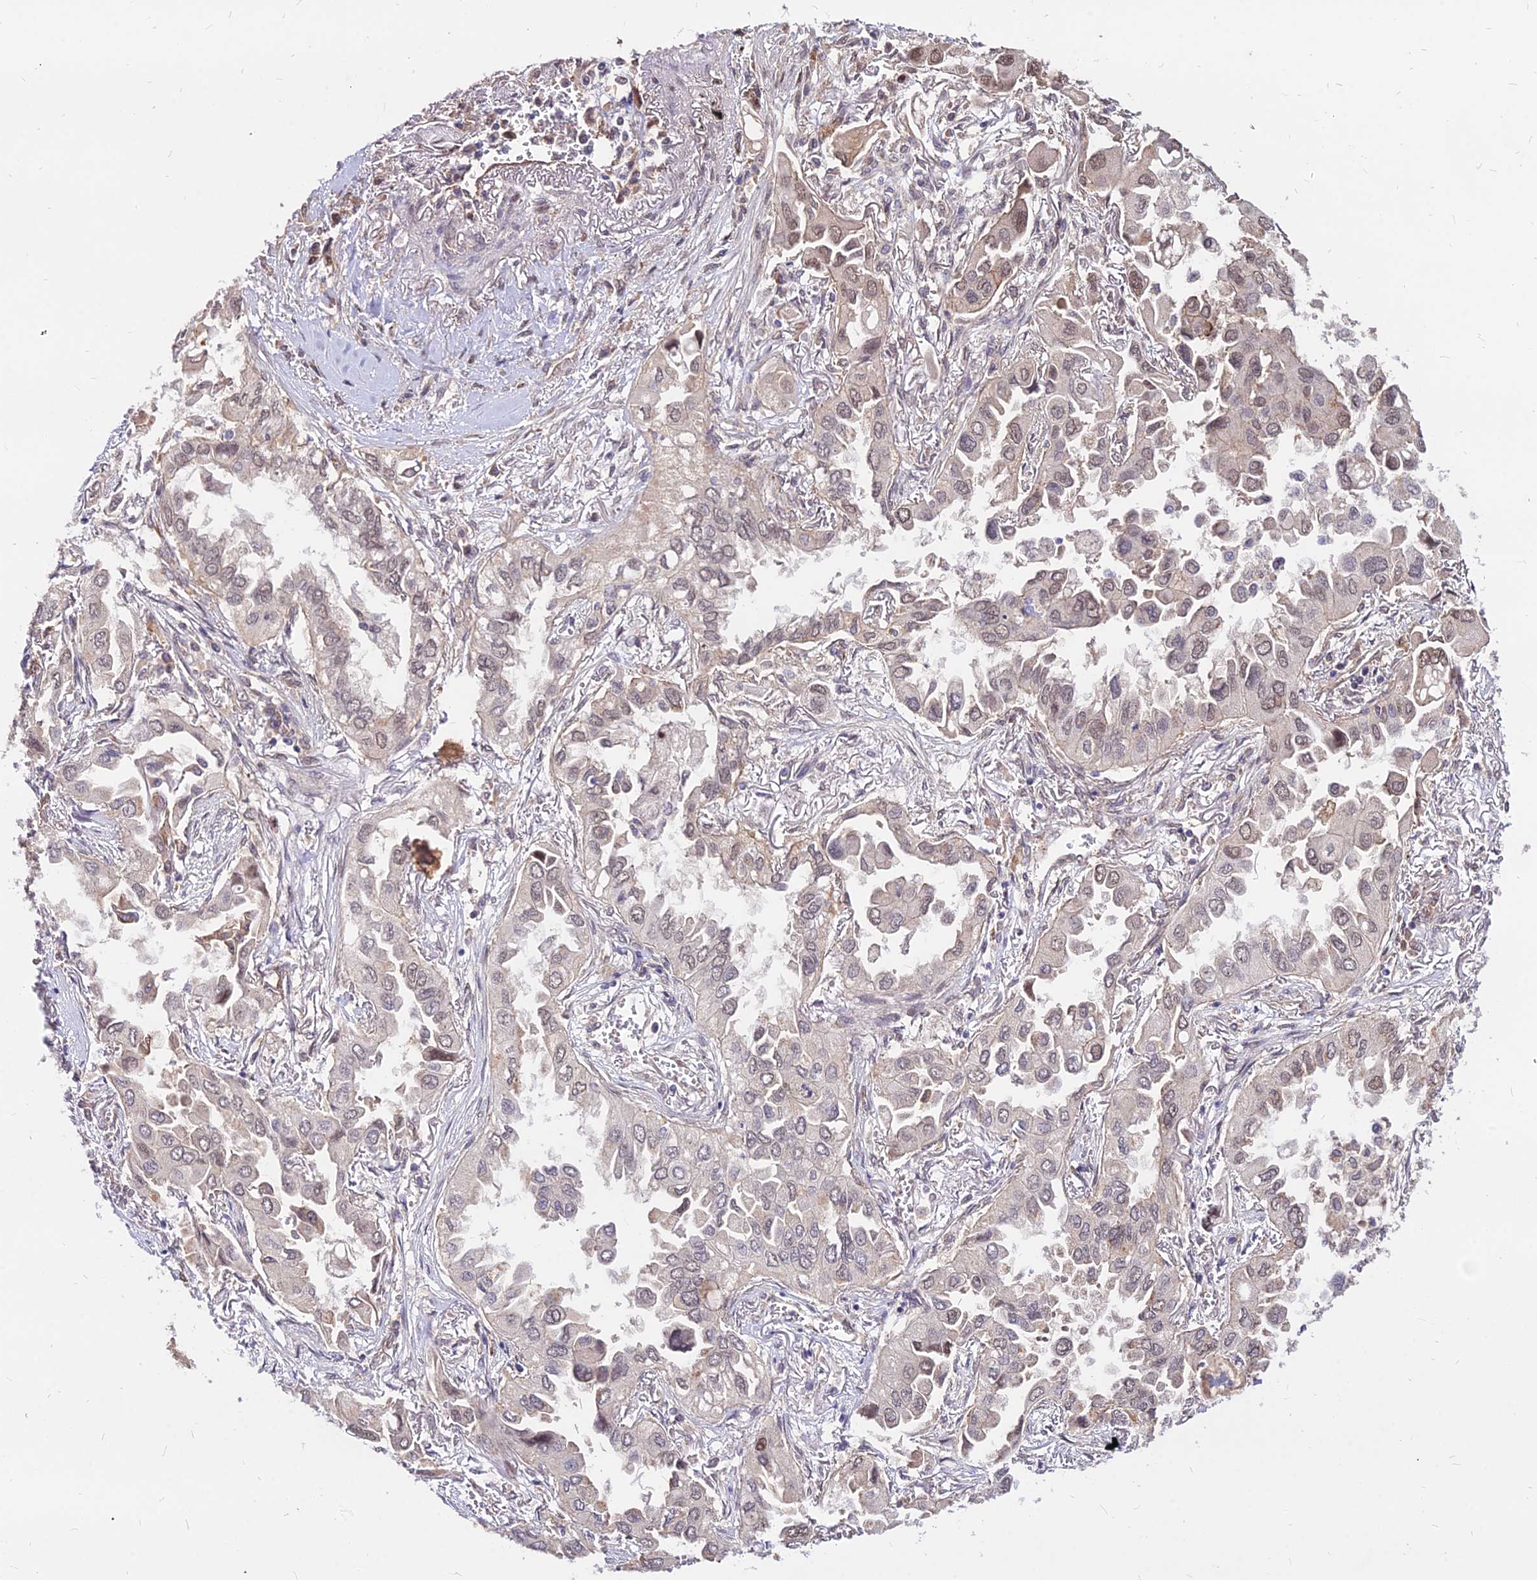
{"staining": {"intensity": "weak", "quantity": "25%-75%", "location": "nuclear"}, "tissue": "lung cancer", "cell_type": "Tumor cells", "image_type": "cancer", "snomed": [{"axis": "morphology", "description": "Adenocarcinoma, NOS"}, {"axis": "topography", "description": "Lung"}], "caption": "Lung adenocarcinoma stained for a protein (brown) shows weak nuclear positive positivity in about 25%-75% of tumor cells.", "gene": "C11orf68", "patient": {"sex": "female", "age": 76}}